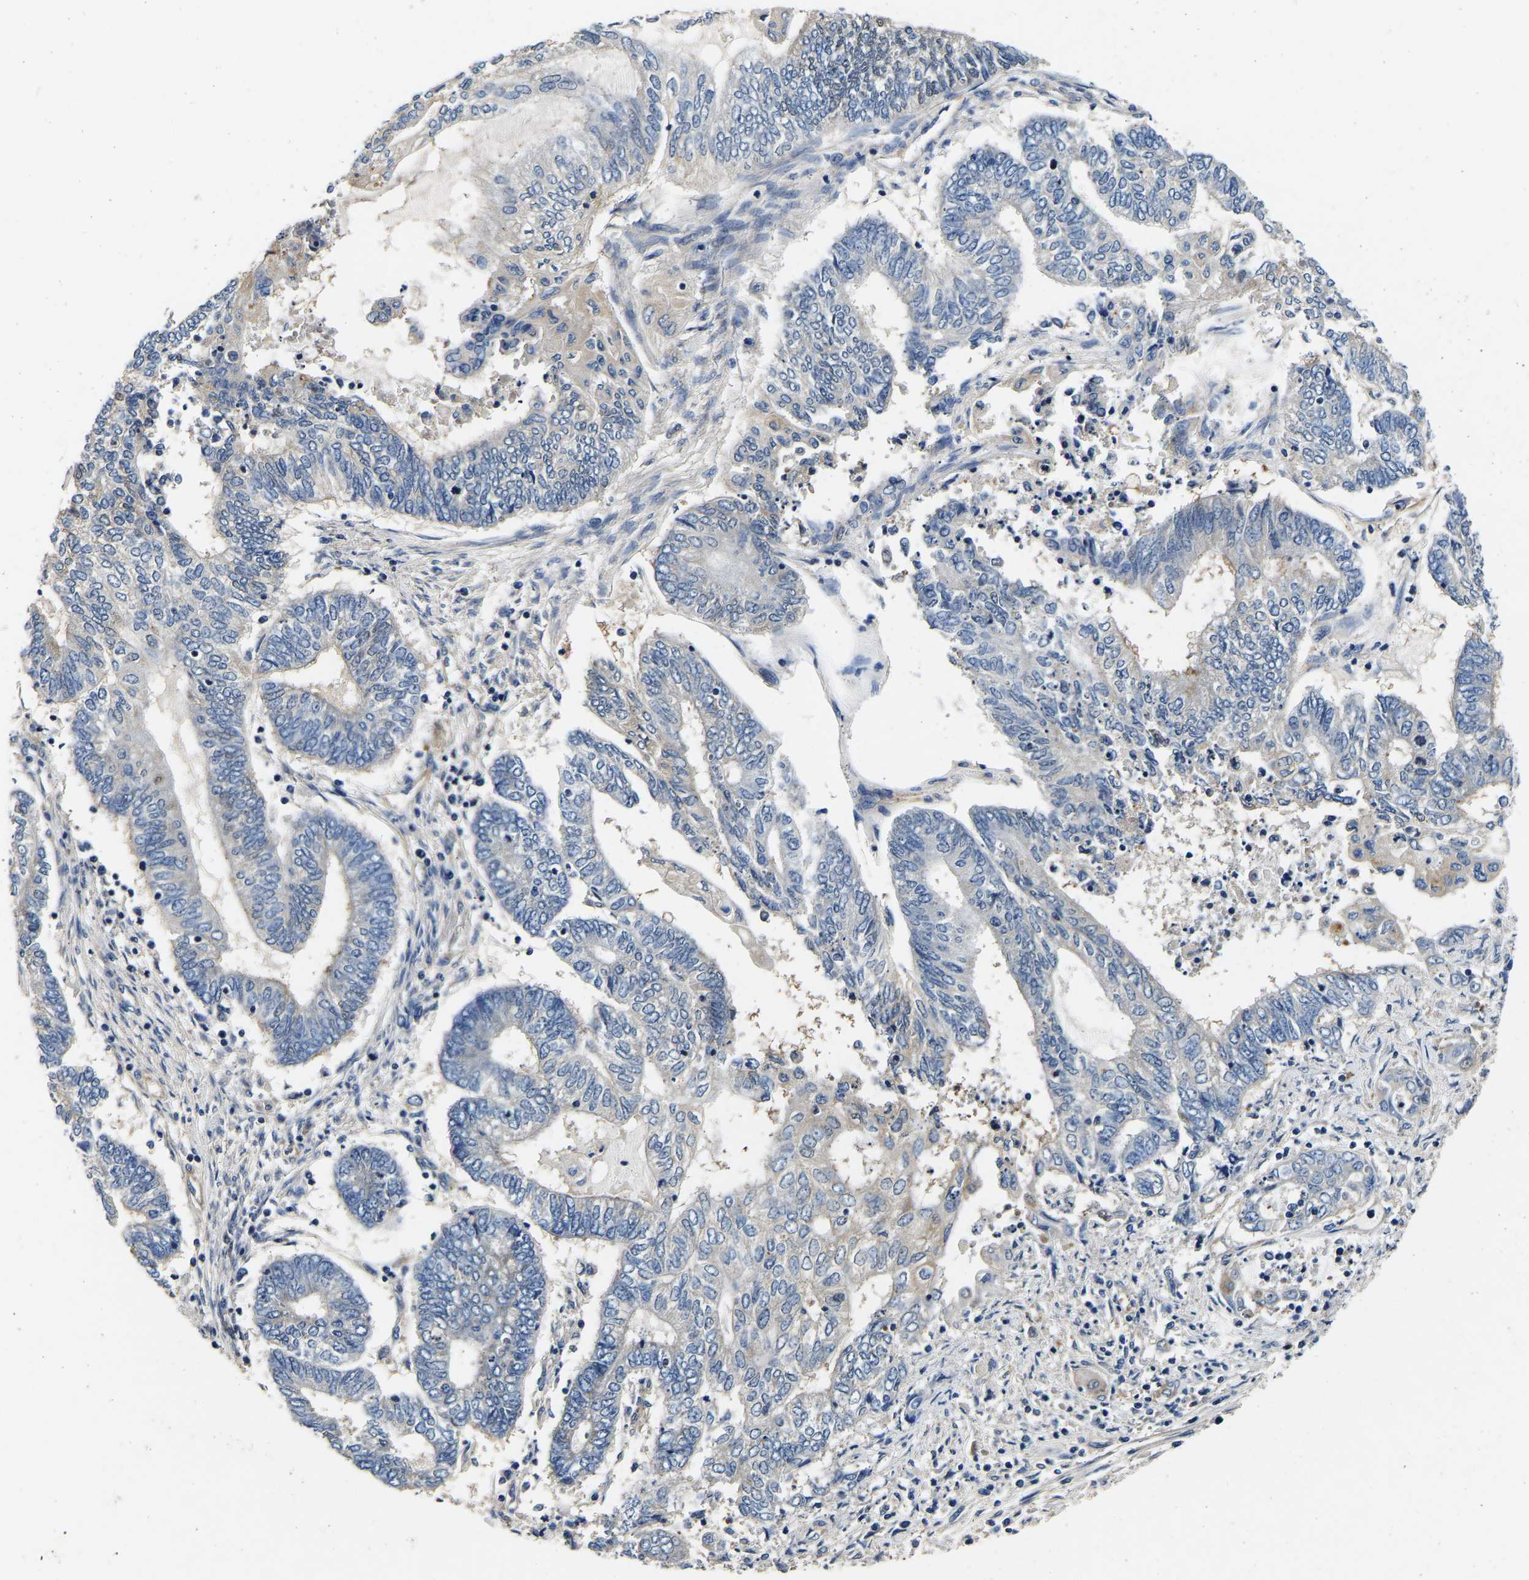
{"staining": {"intensity": "negative", "quantity": "none", "location": "none"}, "tissue": "endometrial cancer", "cell_type": "Tumor cells", "image_type": "cancer", "snomed": [{"axis": "morphology", "description": "Adenocarcinoma, NOS"}, {"axis": "topography", "description": "Uterus"}, {"axis": "topography", "description": "Endometrium"}], "caption": "Tumor cells are negative for protein expression in human adenocarcinoma (endometrial).", "gene": "SH3GLB1", "patient": {"sex": "female", "age": 70}}